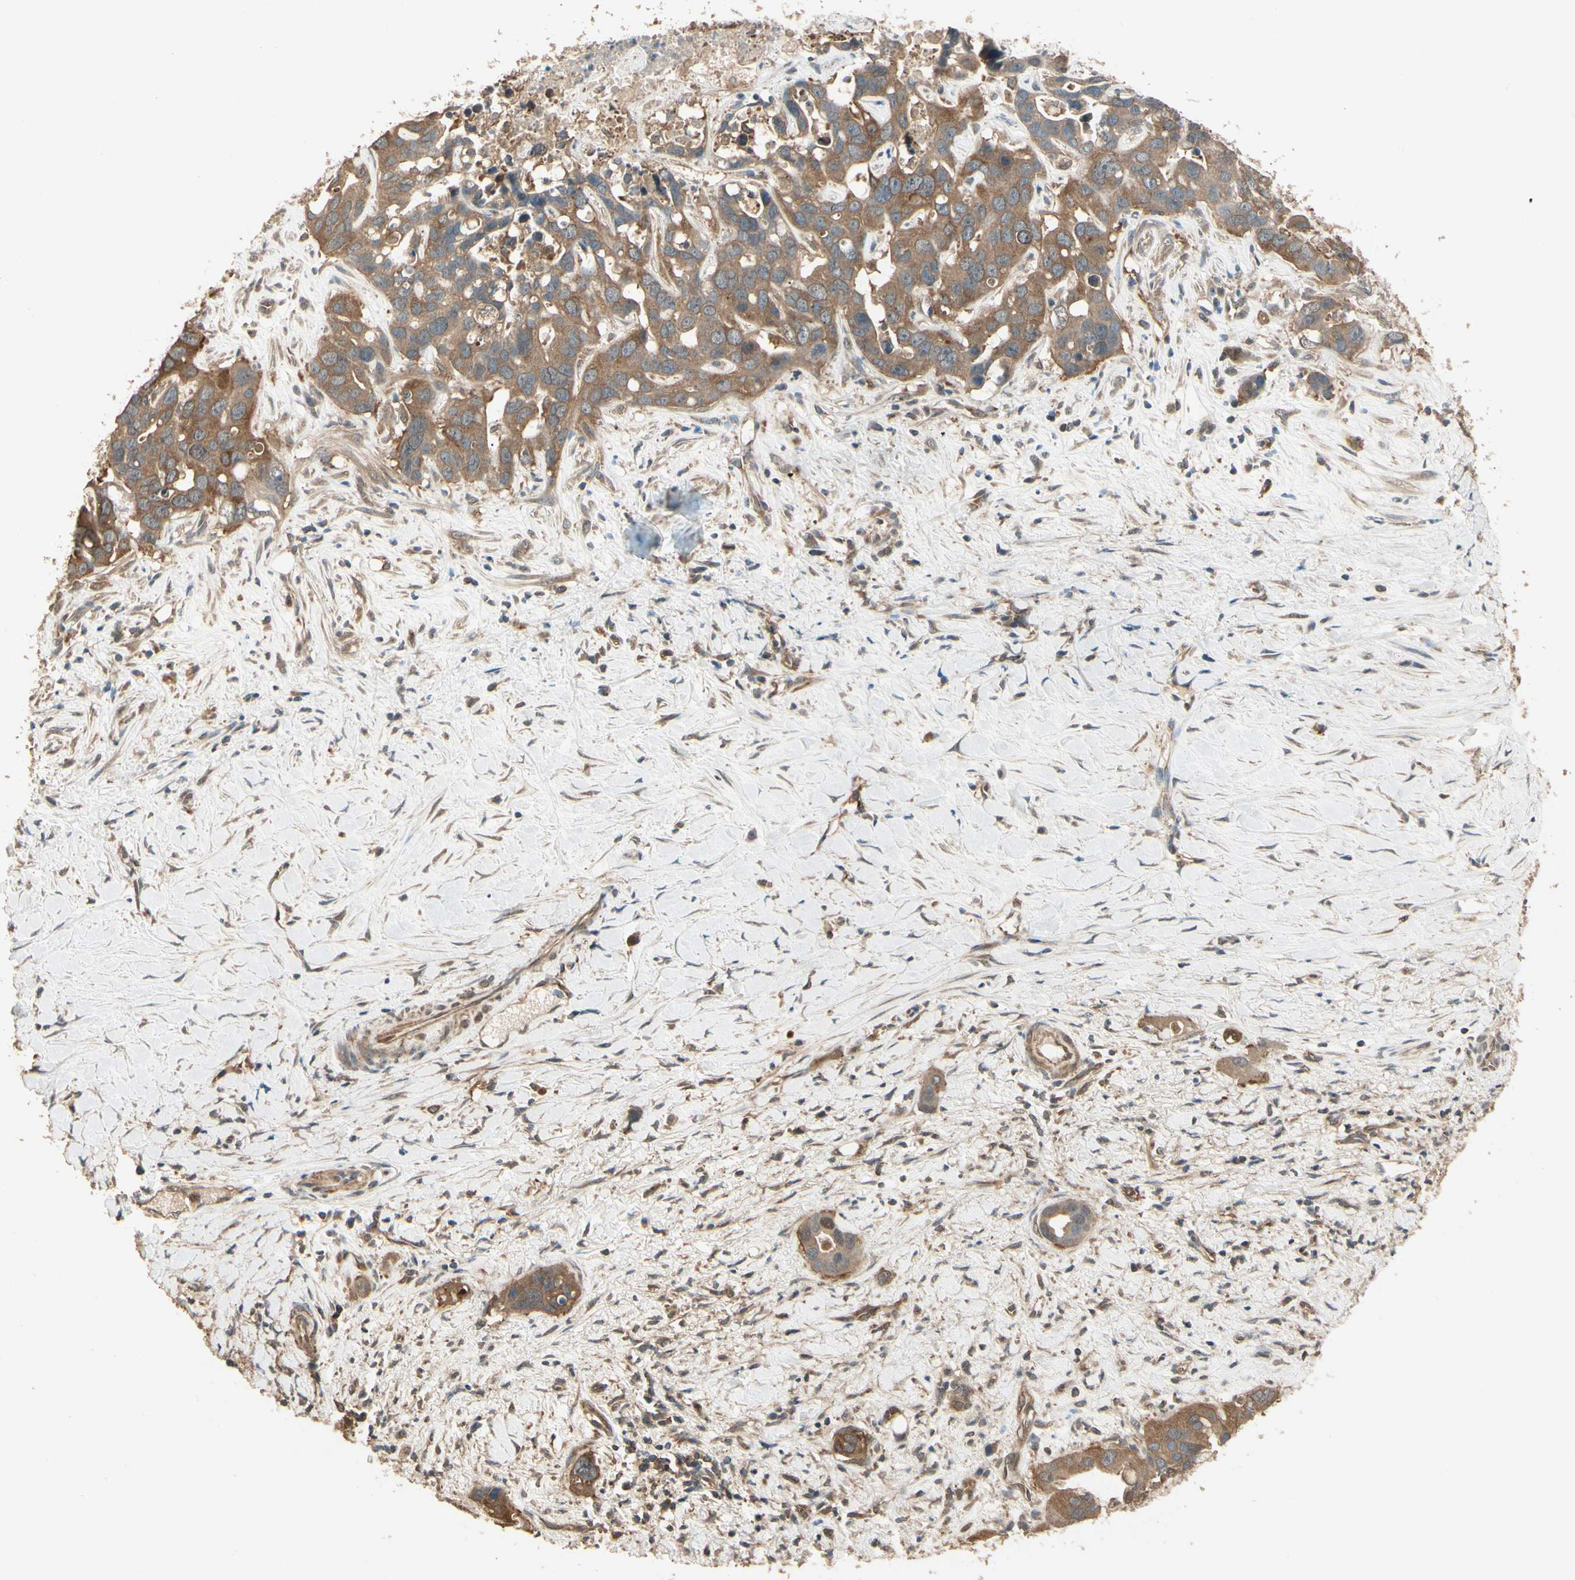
{"staining": {"intensity": "moderate", "quantity": ">75%", "location": "cytoplasmic/membranous"}, "tissue": "liver cancer", "cell_type": "Tumor cells", "image_type": "cancer", "snomed": [{"axis": "morphology", "description": "Cholangiocarcinoma"}, {"axis": "topography", "description": "Liver"}], "caption": "This is an image of immunohistochemistry (IHC) staining of liver cancer, which shows moderate expression in the cytoplasmic/membranous of tumor cells.", "gene": "CCT7", "patient": {"sex": "female", "age": 65}}